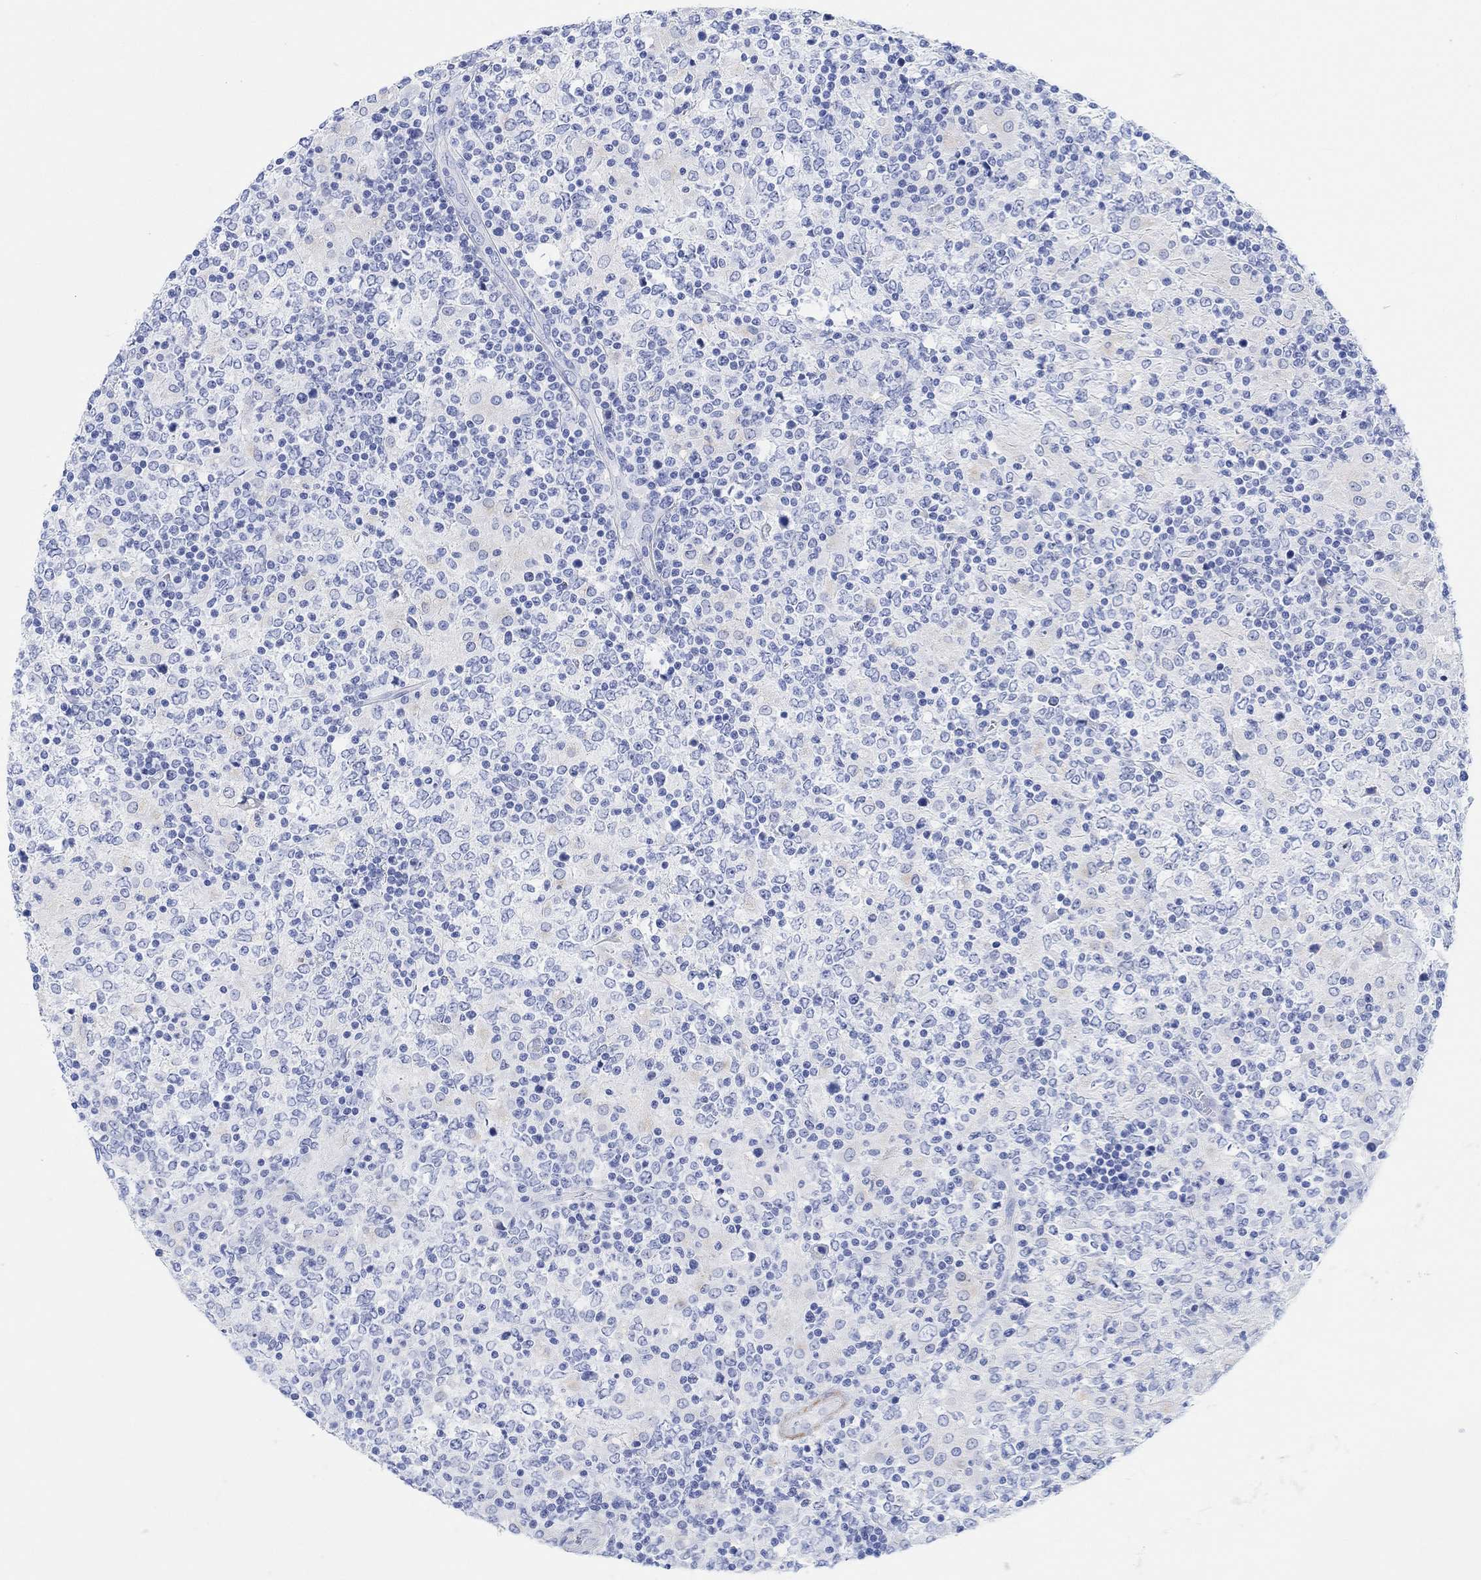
{"staining": {"intensity": "negative", "quantity": "none", "location": "none"}, "tissue": "lymphoma", "cell_type": "Tumor cells", "image_type": "cancer", "snomed": [{"axis": "morphology", "description": "Malignant lymphoma, non-Hodgkin's type, High grade"}, {"axis": "topography", "description": "Lymph node"}], "caption": "Protein analysis of high-grade malignant lymphoma, non-Hodgkin's type exhibits no significant expression in tumor cells. Brightfield microscopy of IHC stained with DAB (brown) and hematoxylin (blue), captured at high magnification.", "gene": "ANKRD33", "patient": {"sex": "female", "age": 84}}